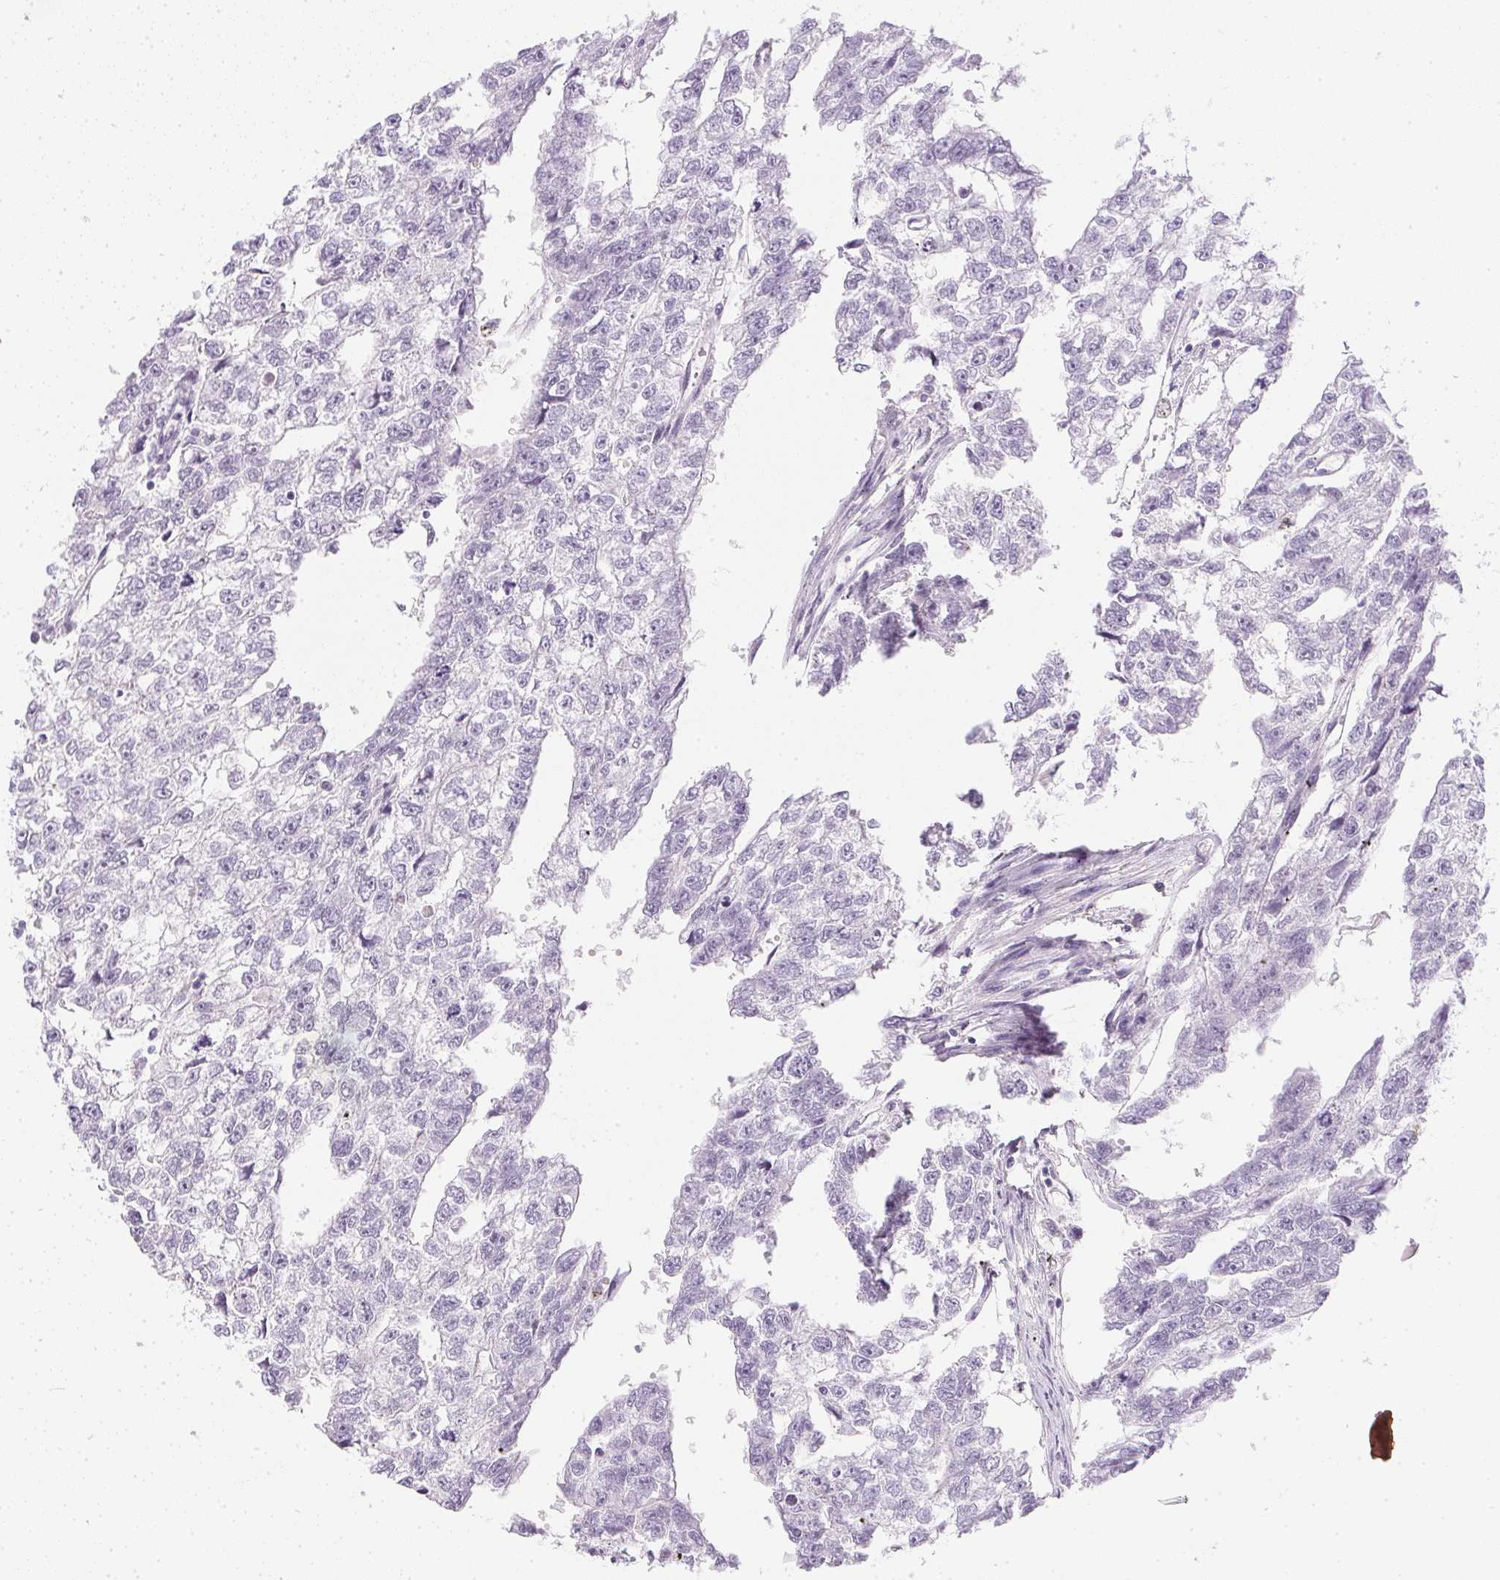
{"staining": {"intensity": "negative", "quantity": "none", "location": "none"}, "tissue": "testis cancer", "cell_type": "Tumor cells", "image_type": "cancer", "snomed": [{"axis": "morphology", "description": "Carcinoma, Embryonal, NOS"}, {"axis": "morphology", "description": "Teratoma, malignant, NOS"}, {"axis": "topography", "description": "Testis"}], "caption": "An immunohistochemistry histopathology image of testis malignant teratoma is shown. There is no staining in tumor cells of testis malignant teratoma.", "gene": "PPY", "patient": {"sex": "male", "age": 44}}